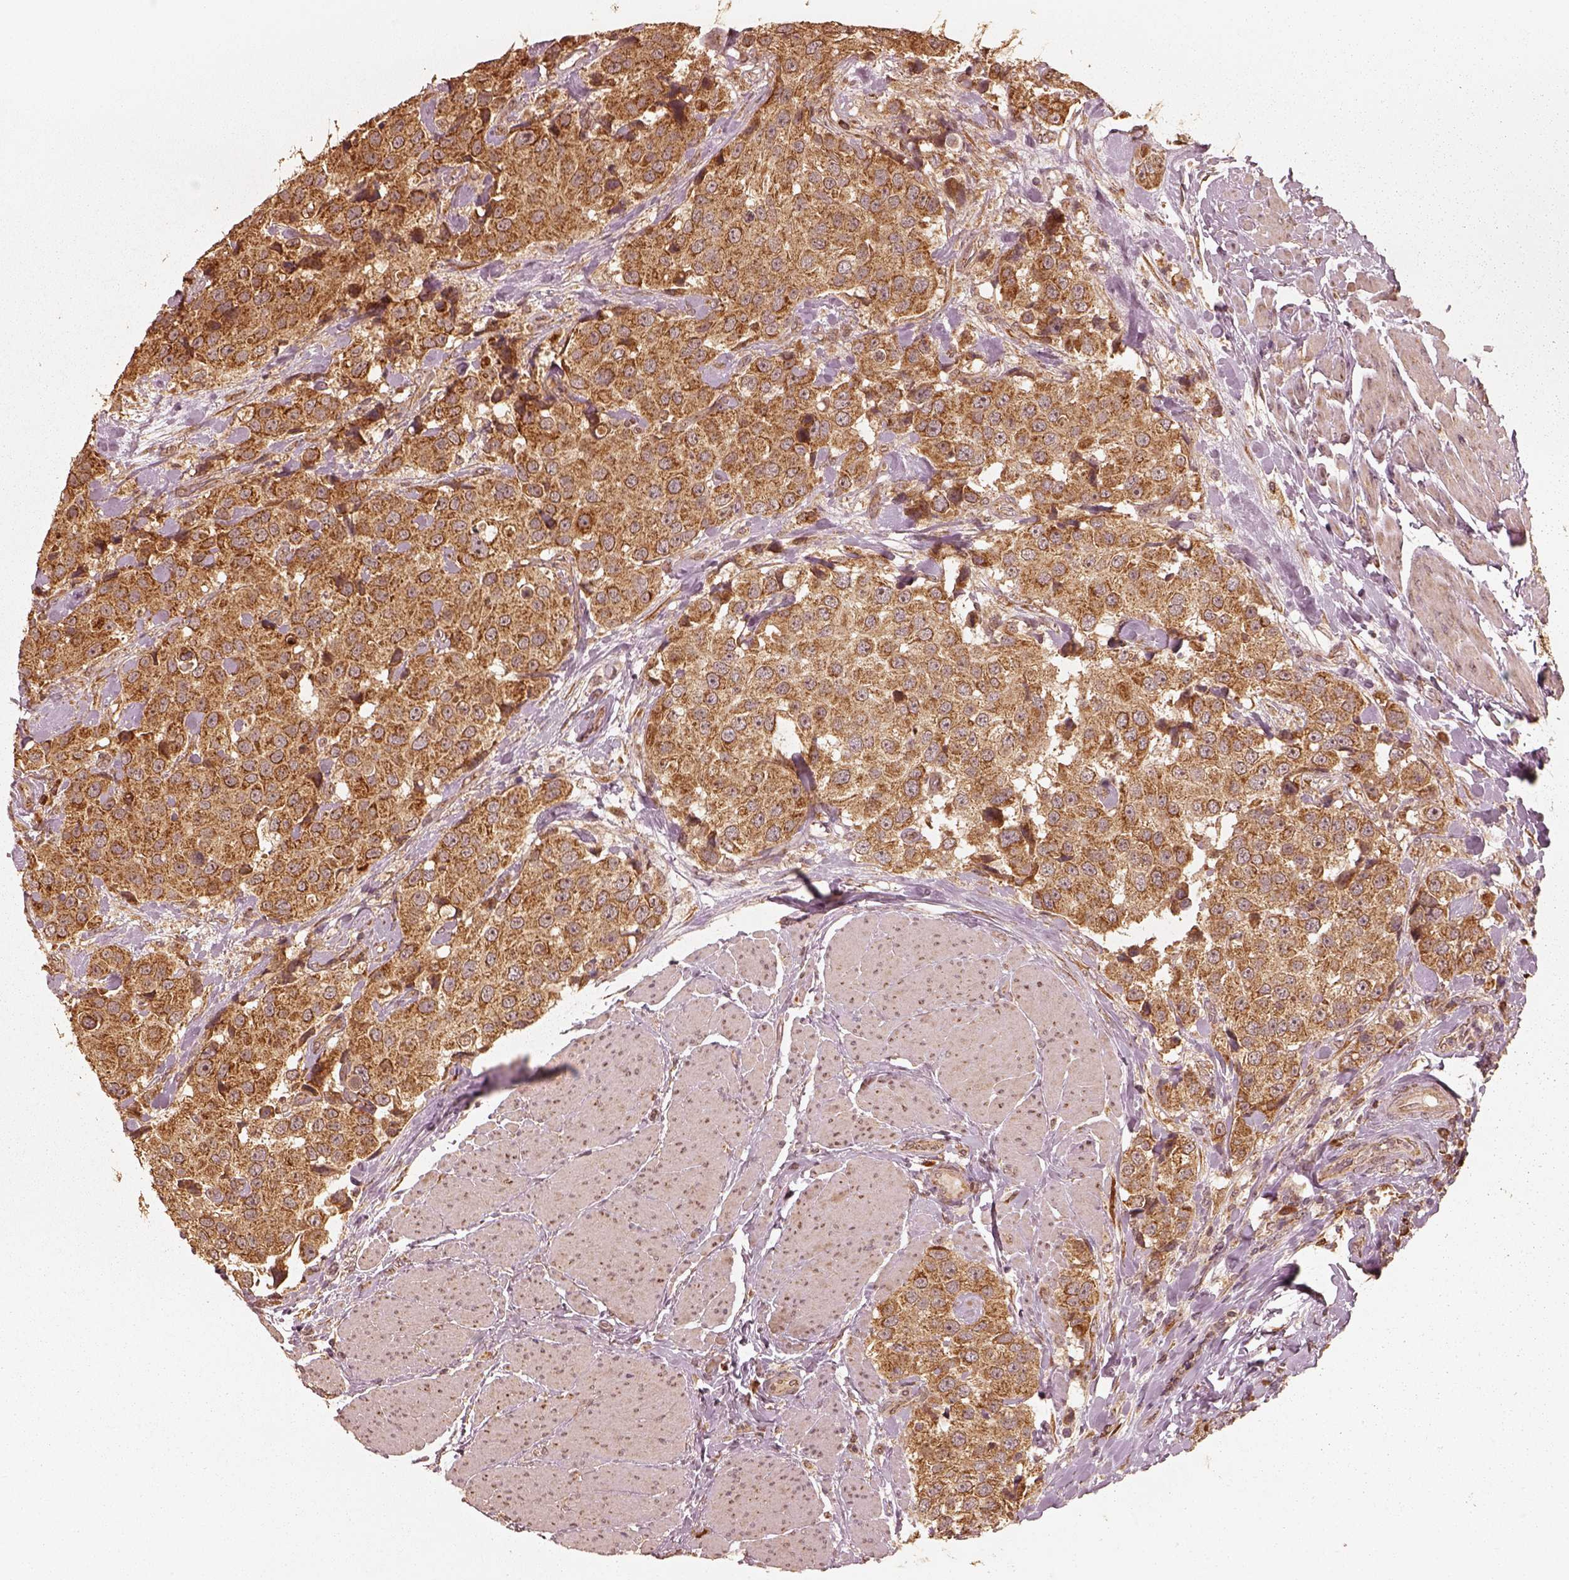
{"staining": {"intensity": "strong", "quantity": ">75%", "location": "cytoplasmic/membranous"}, "tissue": "urothelial cancer", "cell_type": "Tumor cells", "image_type": "cancer", "snomed": [{"axis": "morphology", "description": "Urothelial carcinoma, High grade"}, {"axis": "topography", "description": "Urinary bladder"}], "caption": "Protein expression analysis of high-grade urothelial carcinoma exhibits strong cytoplasmic/membranous staining in about >75% of tumor cells.", "gene": "DNAJC25", "patient": {"sex": "female", "age": 64}}